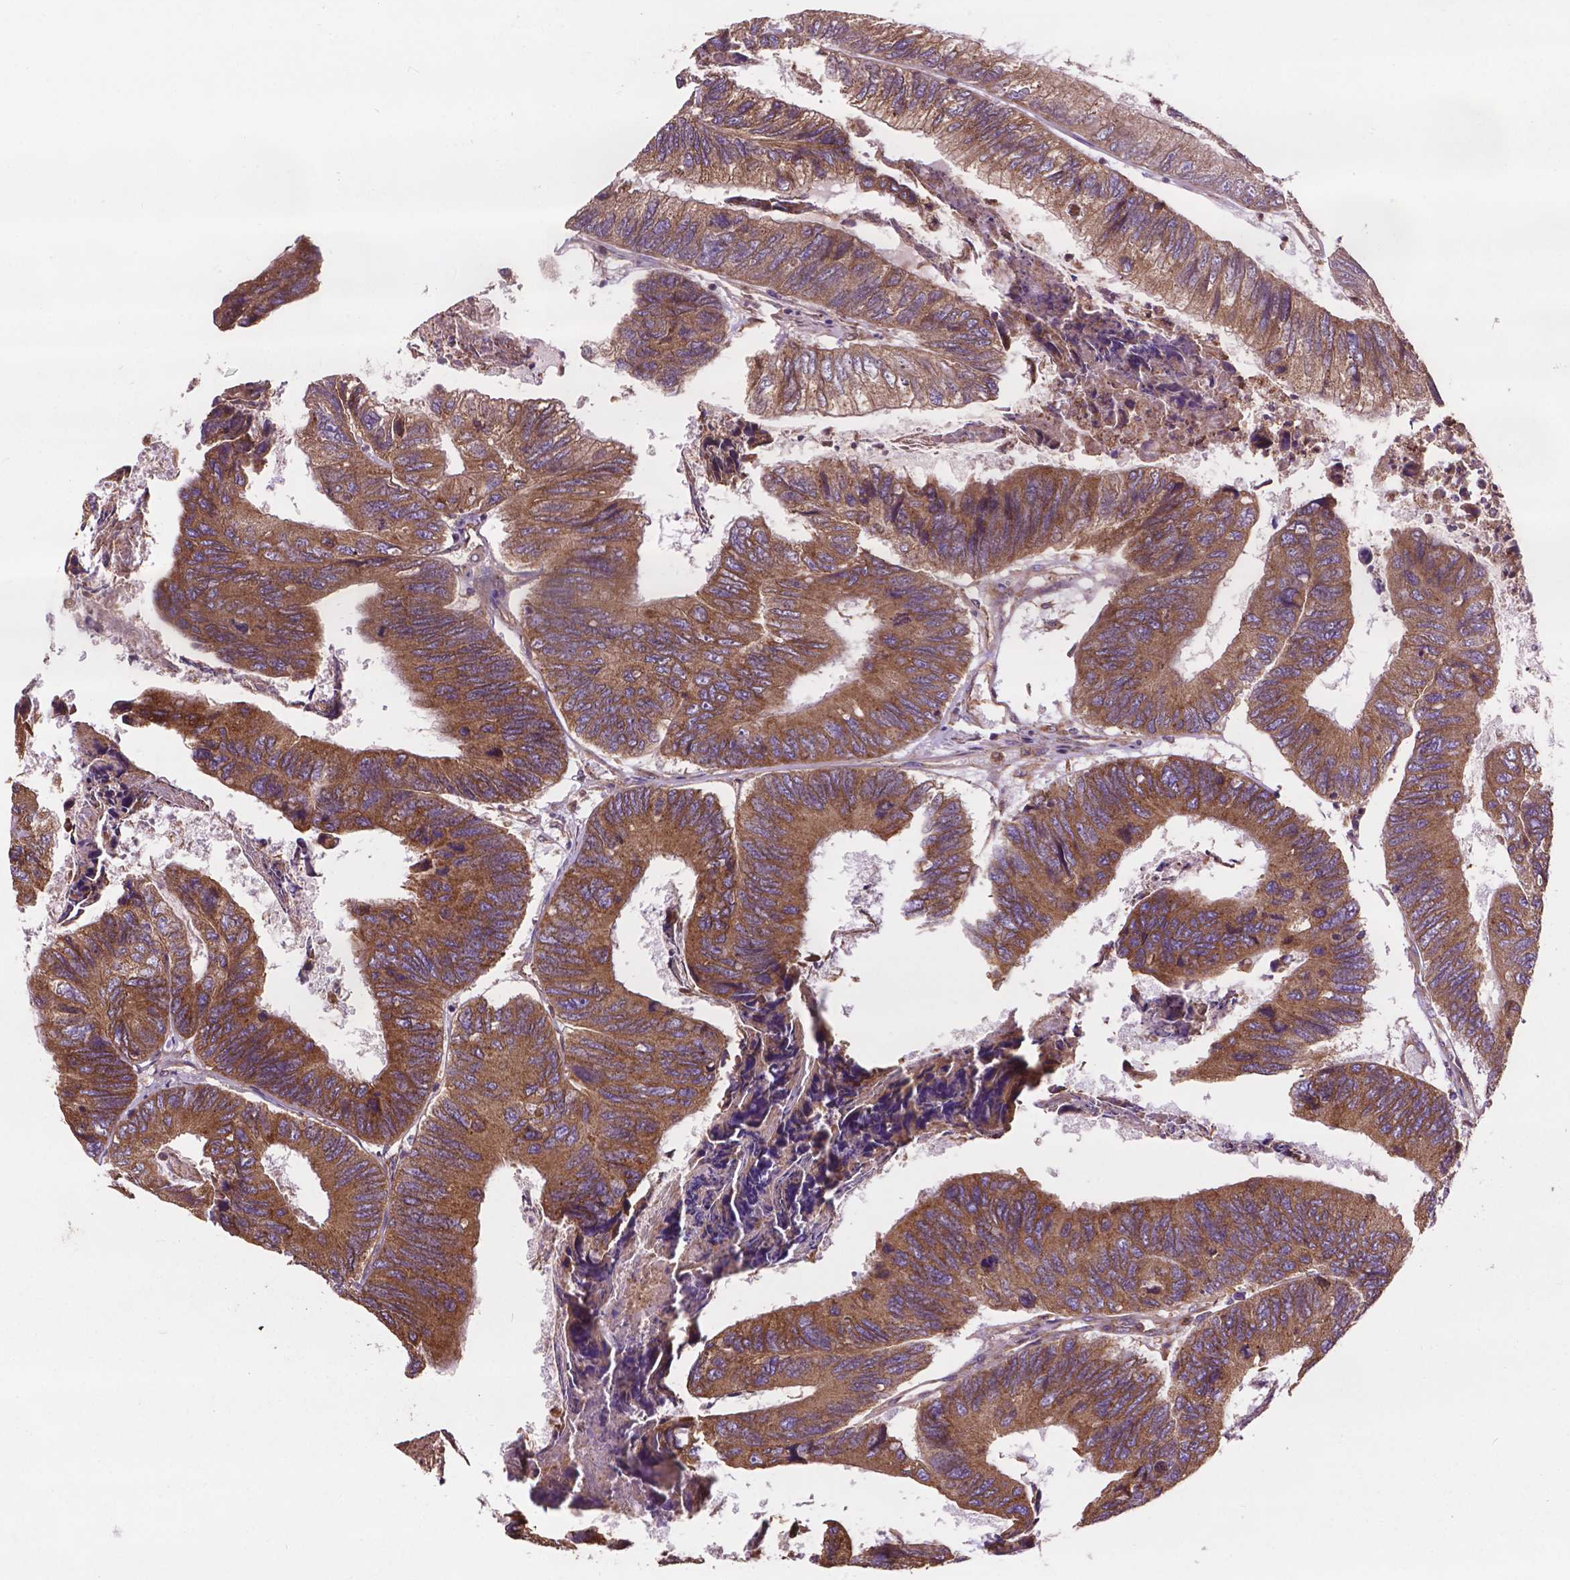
{"staining": {"intensity": "moderate", "quantity": ">75%", "location": "cytoplasmic/membranous"}, "tissue": "colorectal cancer", "cell_type": "Tumor cells", "image_type": "cancer", "snomed": [{"axis": "morphology", "description": "Adenocarcinoma, NOS"}, {"axis": "topography", "description": "Colon"}], "caption": "IHC staining of colorectal cancer (adenocarcinoma), which demonstrates medium levels of moderate cytoplasmic/membranous positivity in approximately >75% of tumor cells indicating moderate cytoplasmic/membranous protein expression. The staining was performed using DAB (3,3'-diaminobenzidine) (brown) for protein detection and nuclei were counterstained in hematoxylin (blue).", "gene": "CCDC71L", "patient": {"sex": "female", "age": 67}}